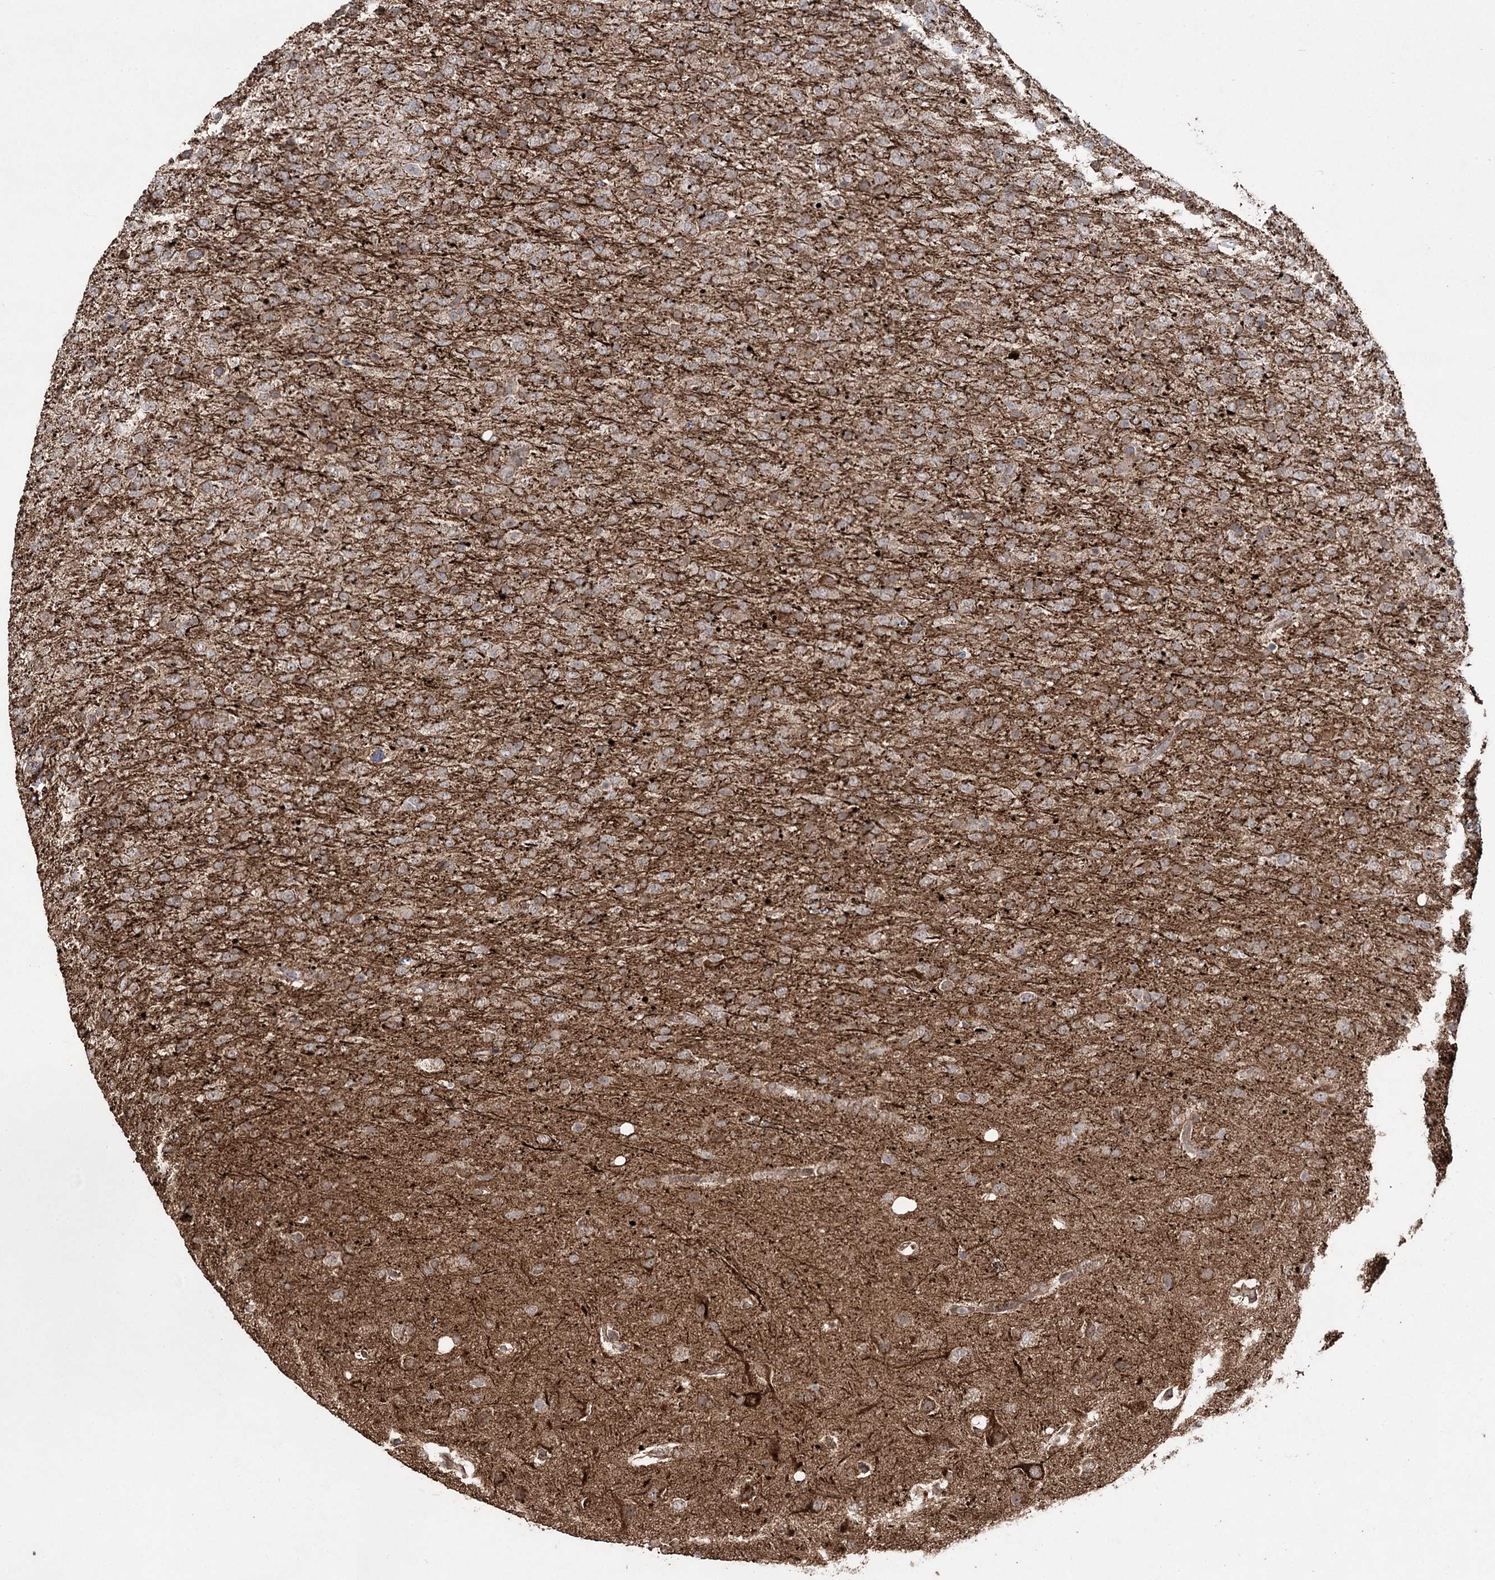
{"staining": {"intensity": "moderate", "quantity": ">75%", "location": "cytoplasmic/membranous"}, "tissue": "glioma", "cell_type": "Tumor cells", "image_type": "cancer", "snomed": [{"axis": "morphology", "description": "Glioma, malignant, High grade"}, {"axis": "topography", "description": "Brain"}], "caption": "Protein staining of glioma tissue exhibits moderate cytoplasmic/membranous staining in about >75% of tumor cells.", "gene": "SLF2", "patient": {"sex": "female", "age": 74}}